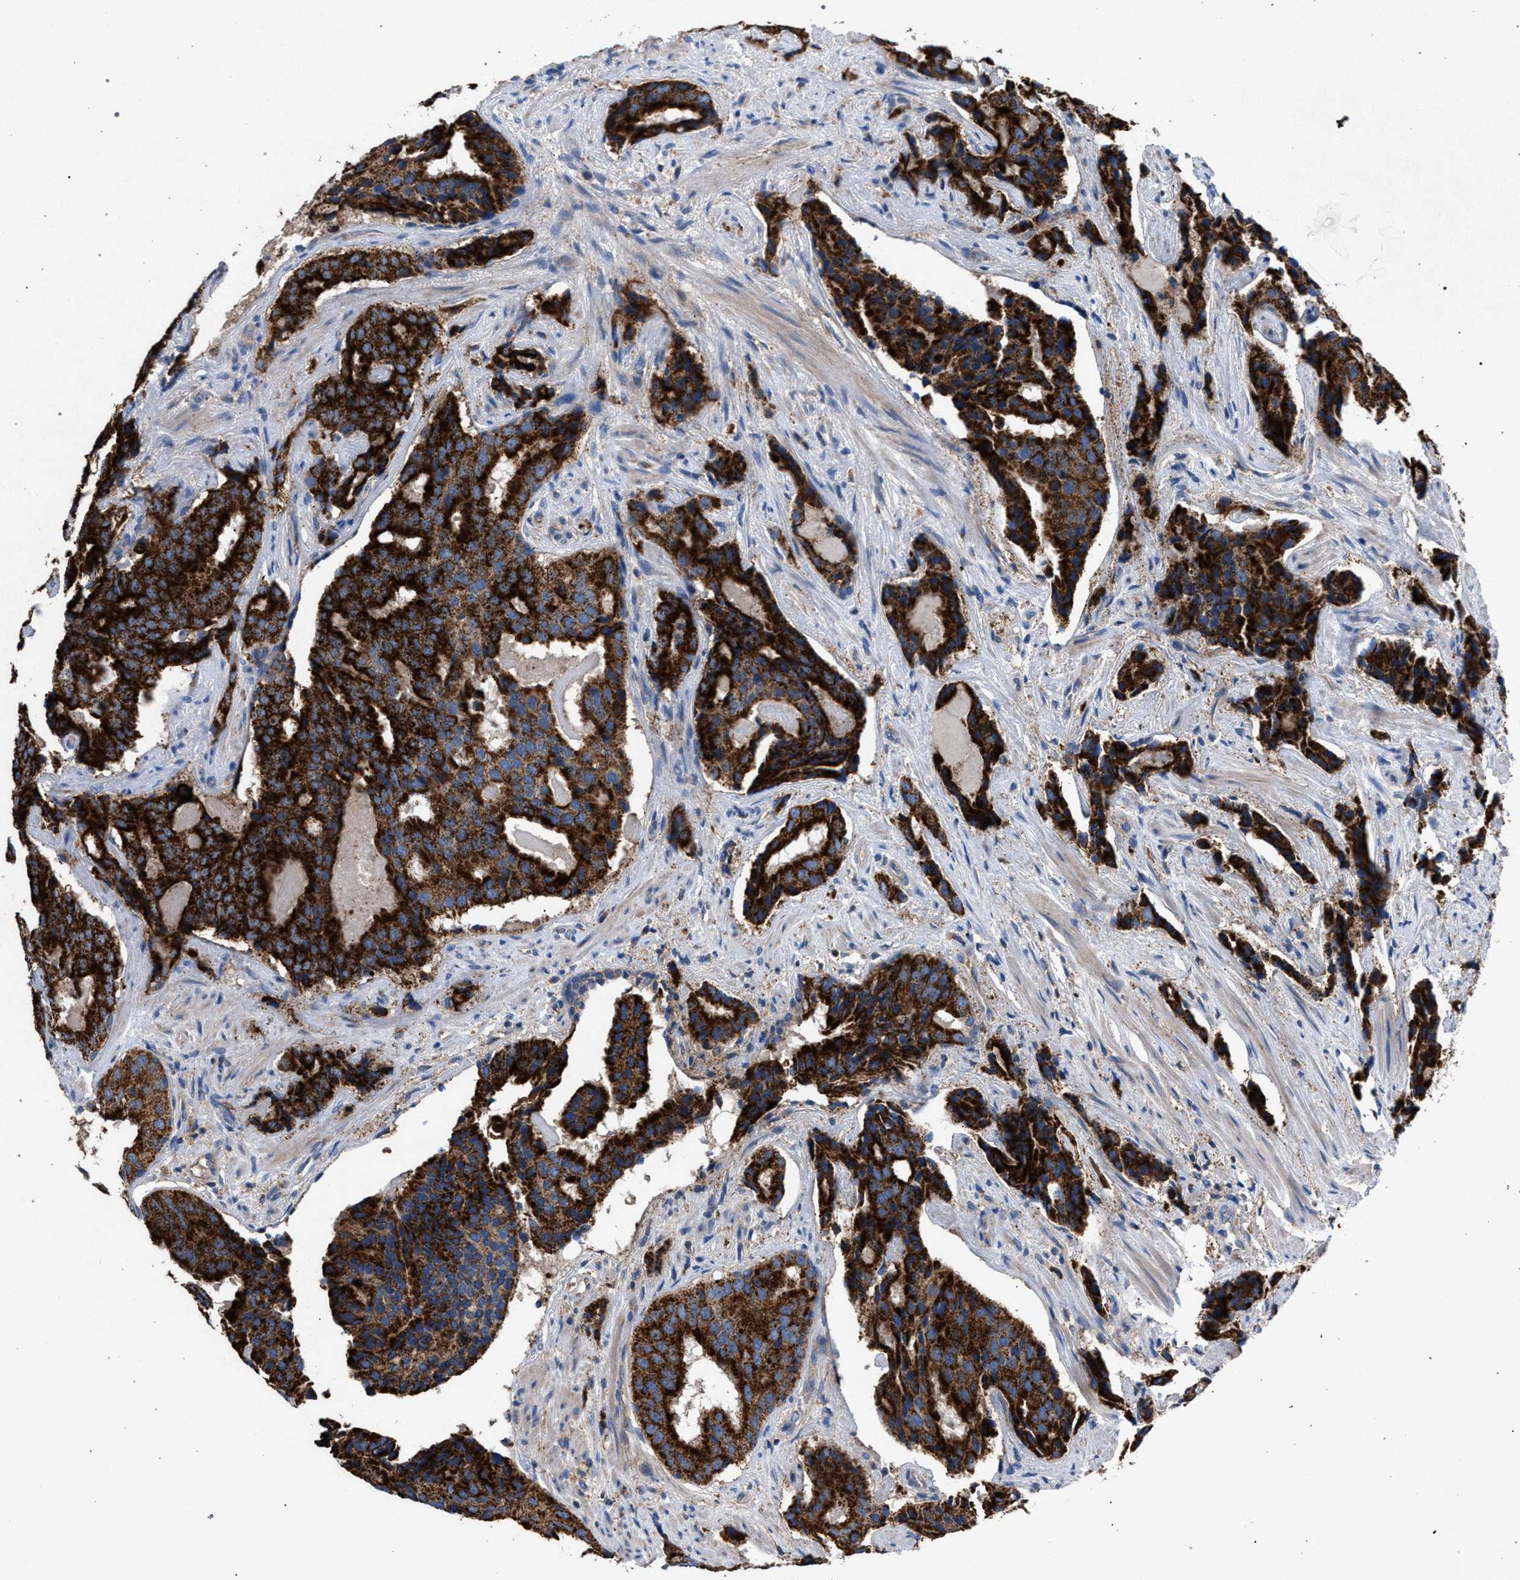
{"staining": {"intensity": "strong", "quantity": ">75%", "location": "cytoplasmic/membranous"}, "tissue": "prostate cancer", "cell_type": "Tumor cells", "image_type": "cancer", "snomed": [{"axis": "morphology", "description": "Adenocarcinoma, High grade"}, {"axis": "topography", "description": "Prostate"}], "caption": "The immunohistochemical stain labels strong cytoplasmic/membranous staining in tumor cells of prostate cancer (high-grade adenocarcinoma) tissue.", "gene": "VPS13A", "patient": {"sex": "male", "age": 58}}